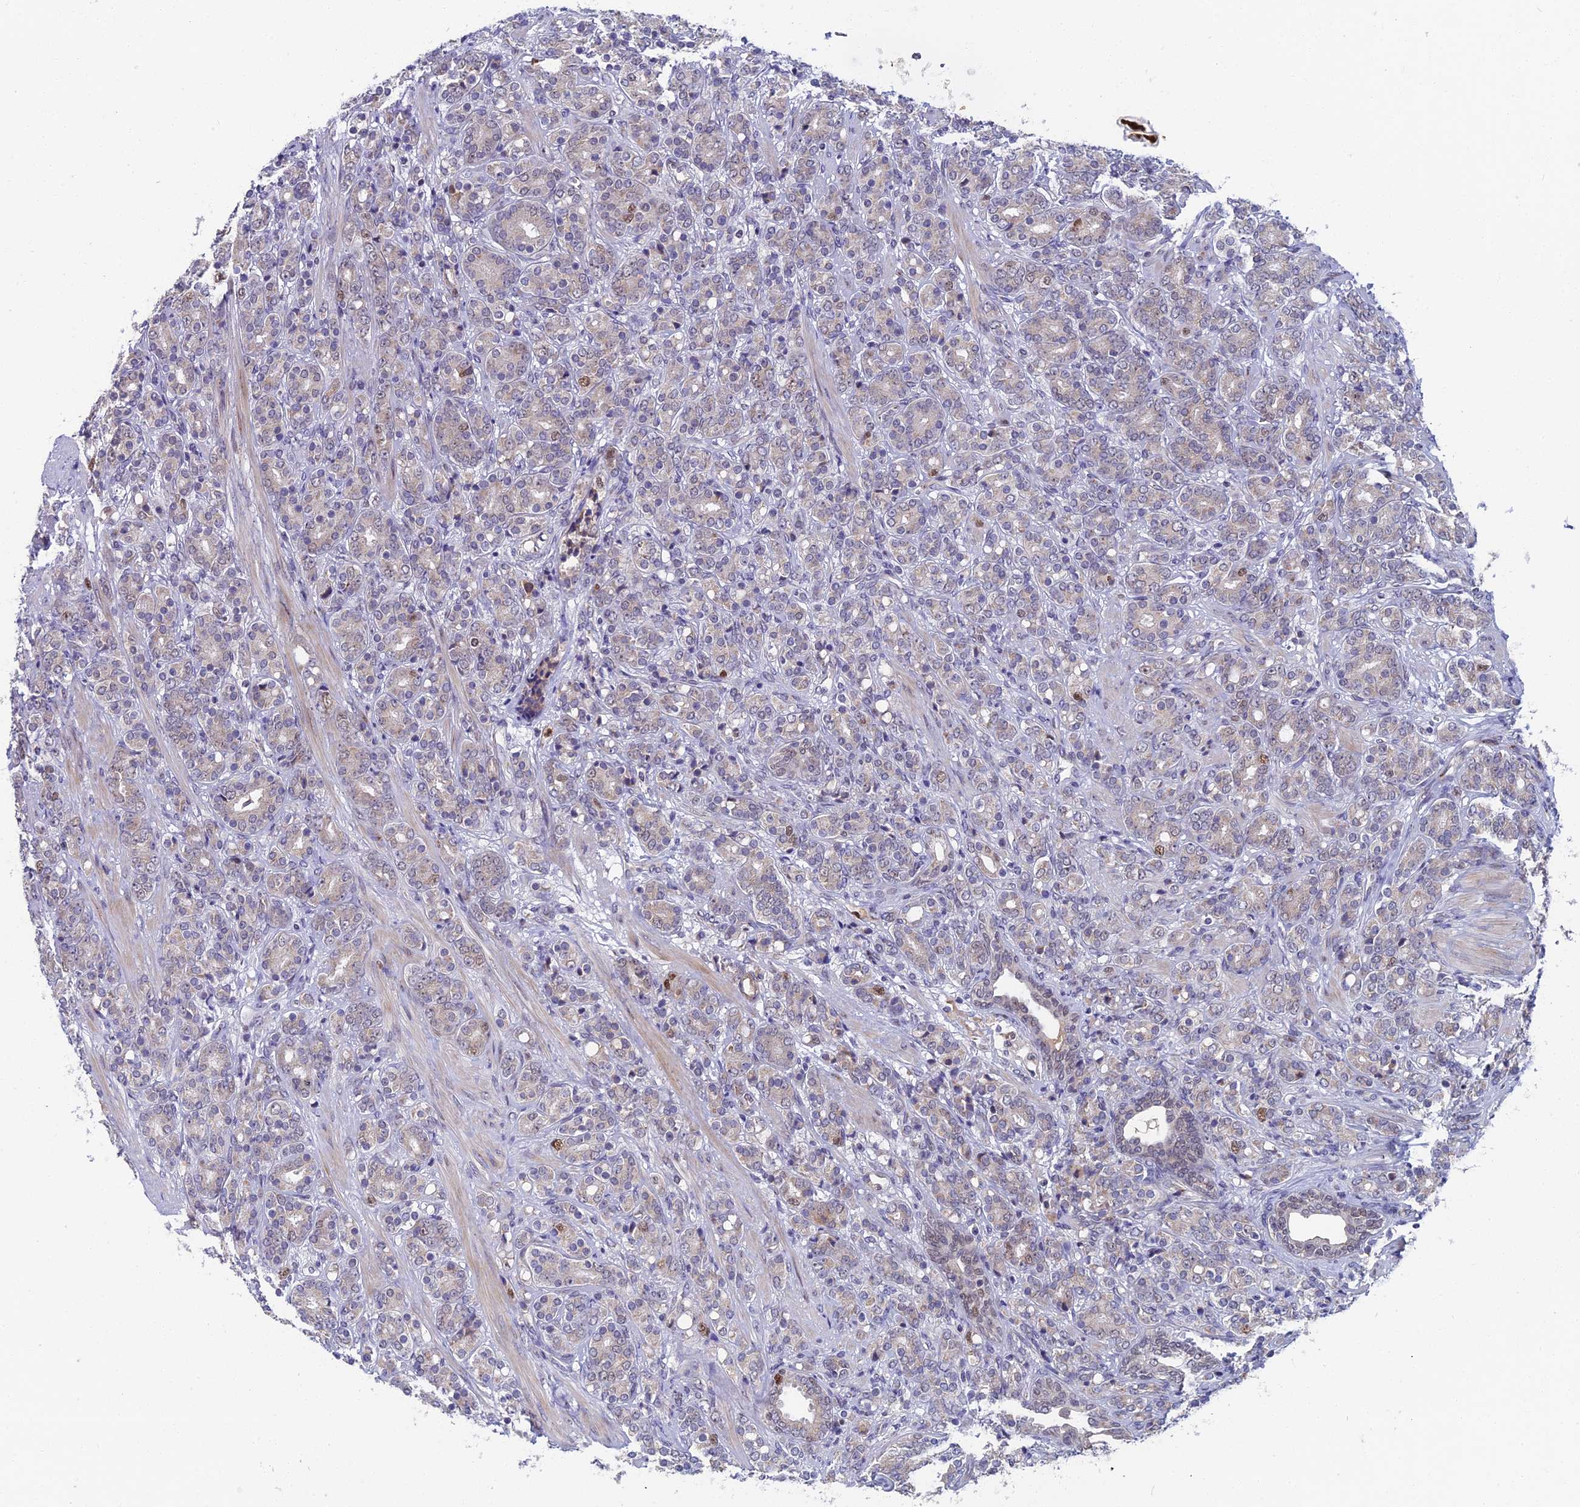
{"staining": {"intensity": "moderate", "quantity": "<25%", "location": "nuclear"}, "tissue": "prostate cancer", "cell_type": "Tumor cells", "image_type": "cancer", "snomed": [{"axis": "morphology", "description": "Adenocarcinoma, High grade"}, {"axis": "topography", "description": "Prostate"}], "caption": "Human prostate high-grade adenocarcinoma stained with a brown dye shows moderate nuclear positive staining in approximately <25% of tumor cells.", "gene": "LIG1", "patient": {"sex": "male", "age": 62}}